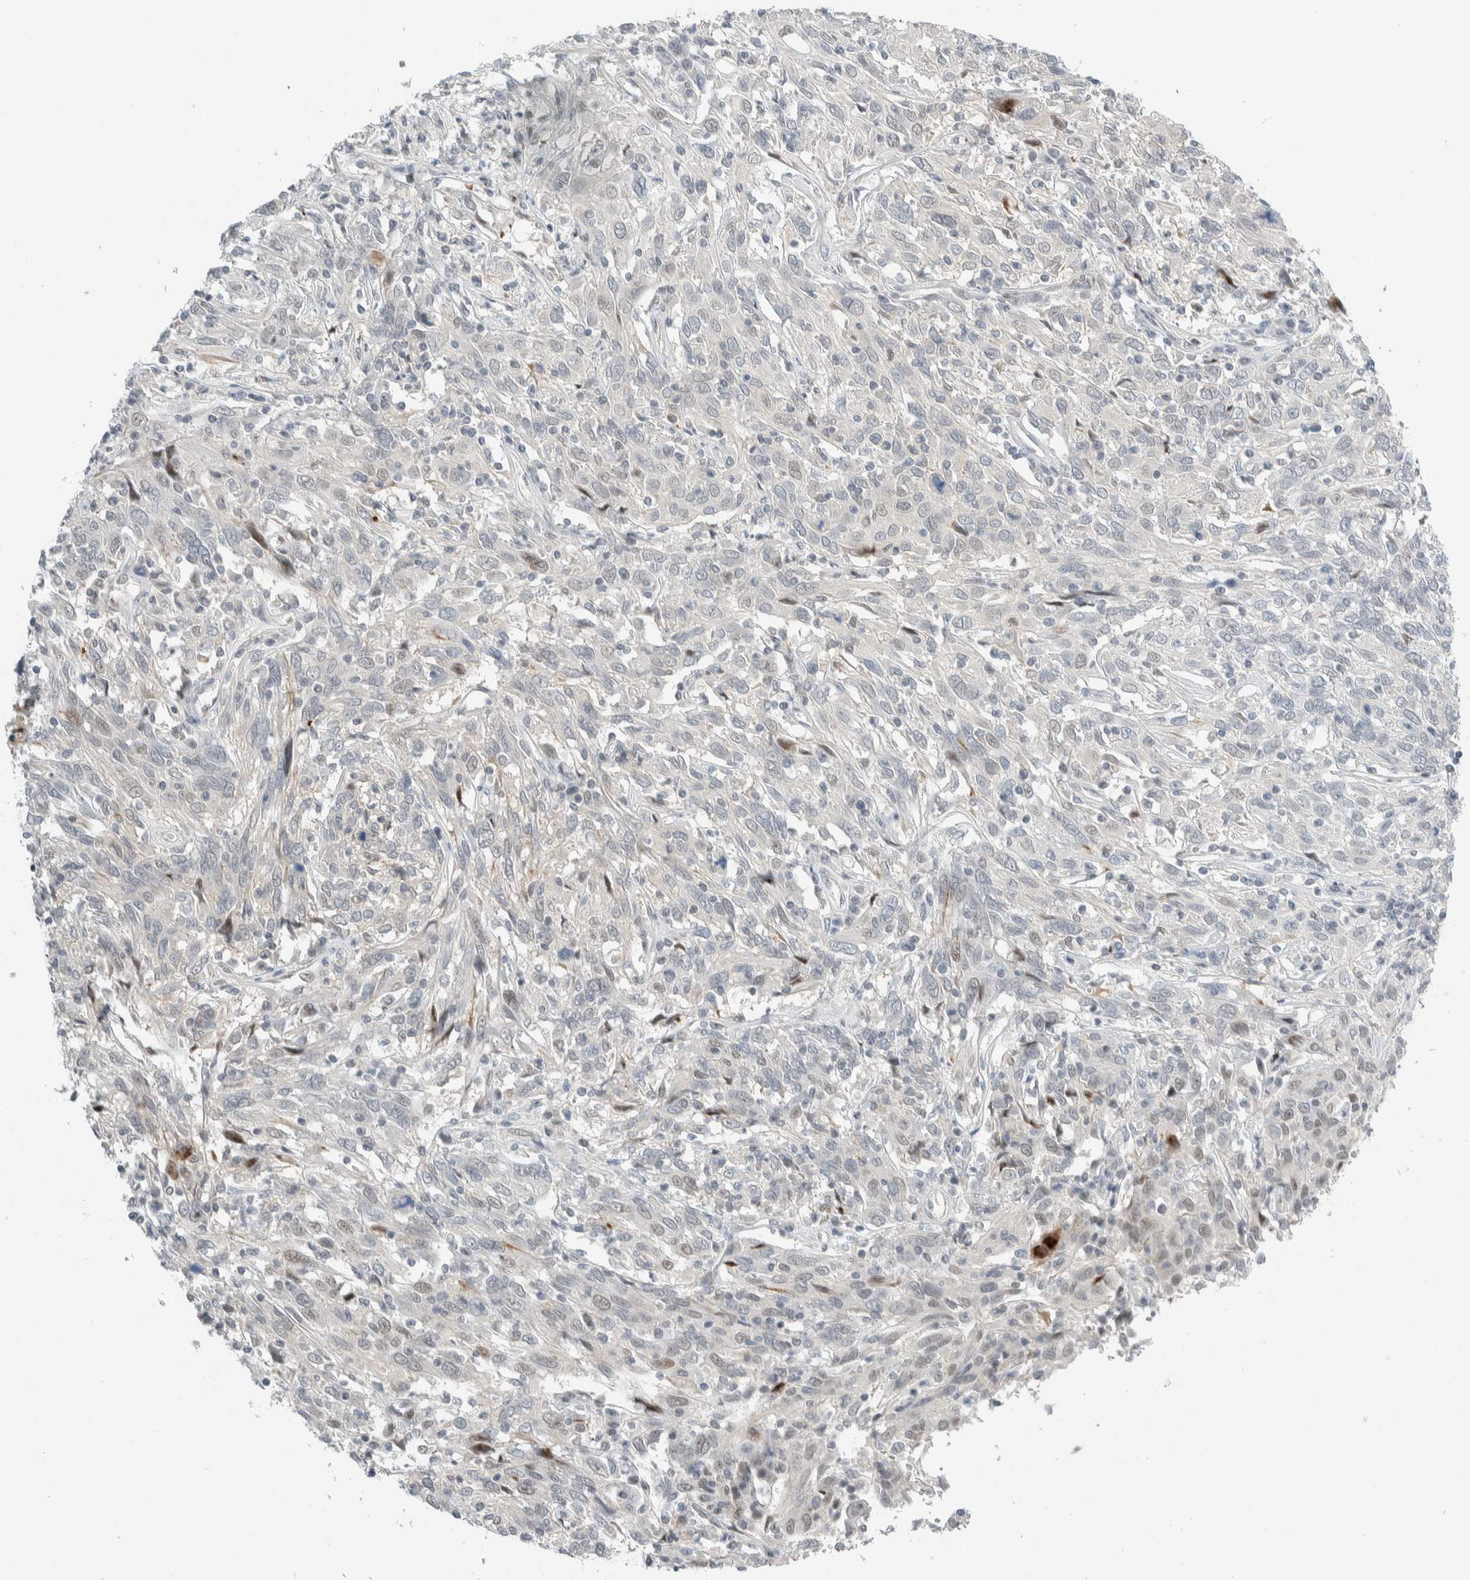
{"staining": {"intensity": "negative", "quantity": "none", "location": "none"}, "tissue": "cervical cancer", "cell_type": "Tumor cells", "image_type": "cancer", "snomed": [{"axis": "morphology", "description": "Squamous cell carcinoma, NOS"}, {"axis": "topography", "description": "Cervix"}], "caption": "Histopathology image shows no significant protein expression in tumor cells of cervical cancer (squamous cell carcinoma). (Stains: DAB IHC with hematoxylin counter stain, Microscopy: brightfield microscopy at high magnification).", "gene": "NCR3LG1", "patient": {"sex": "female", "age": 46}}